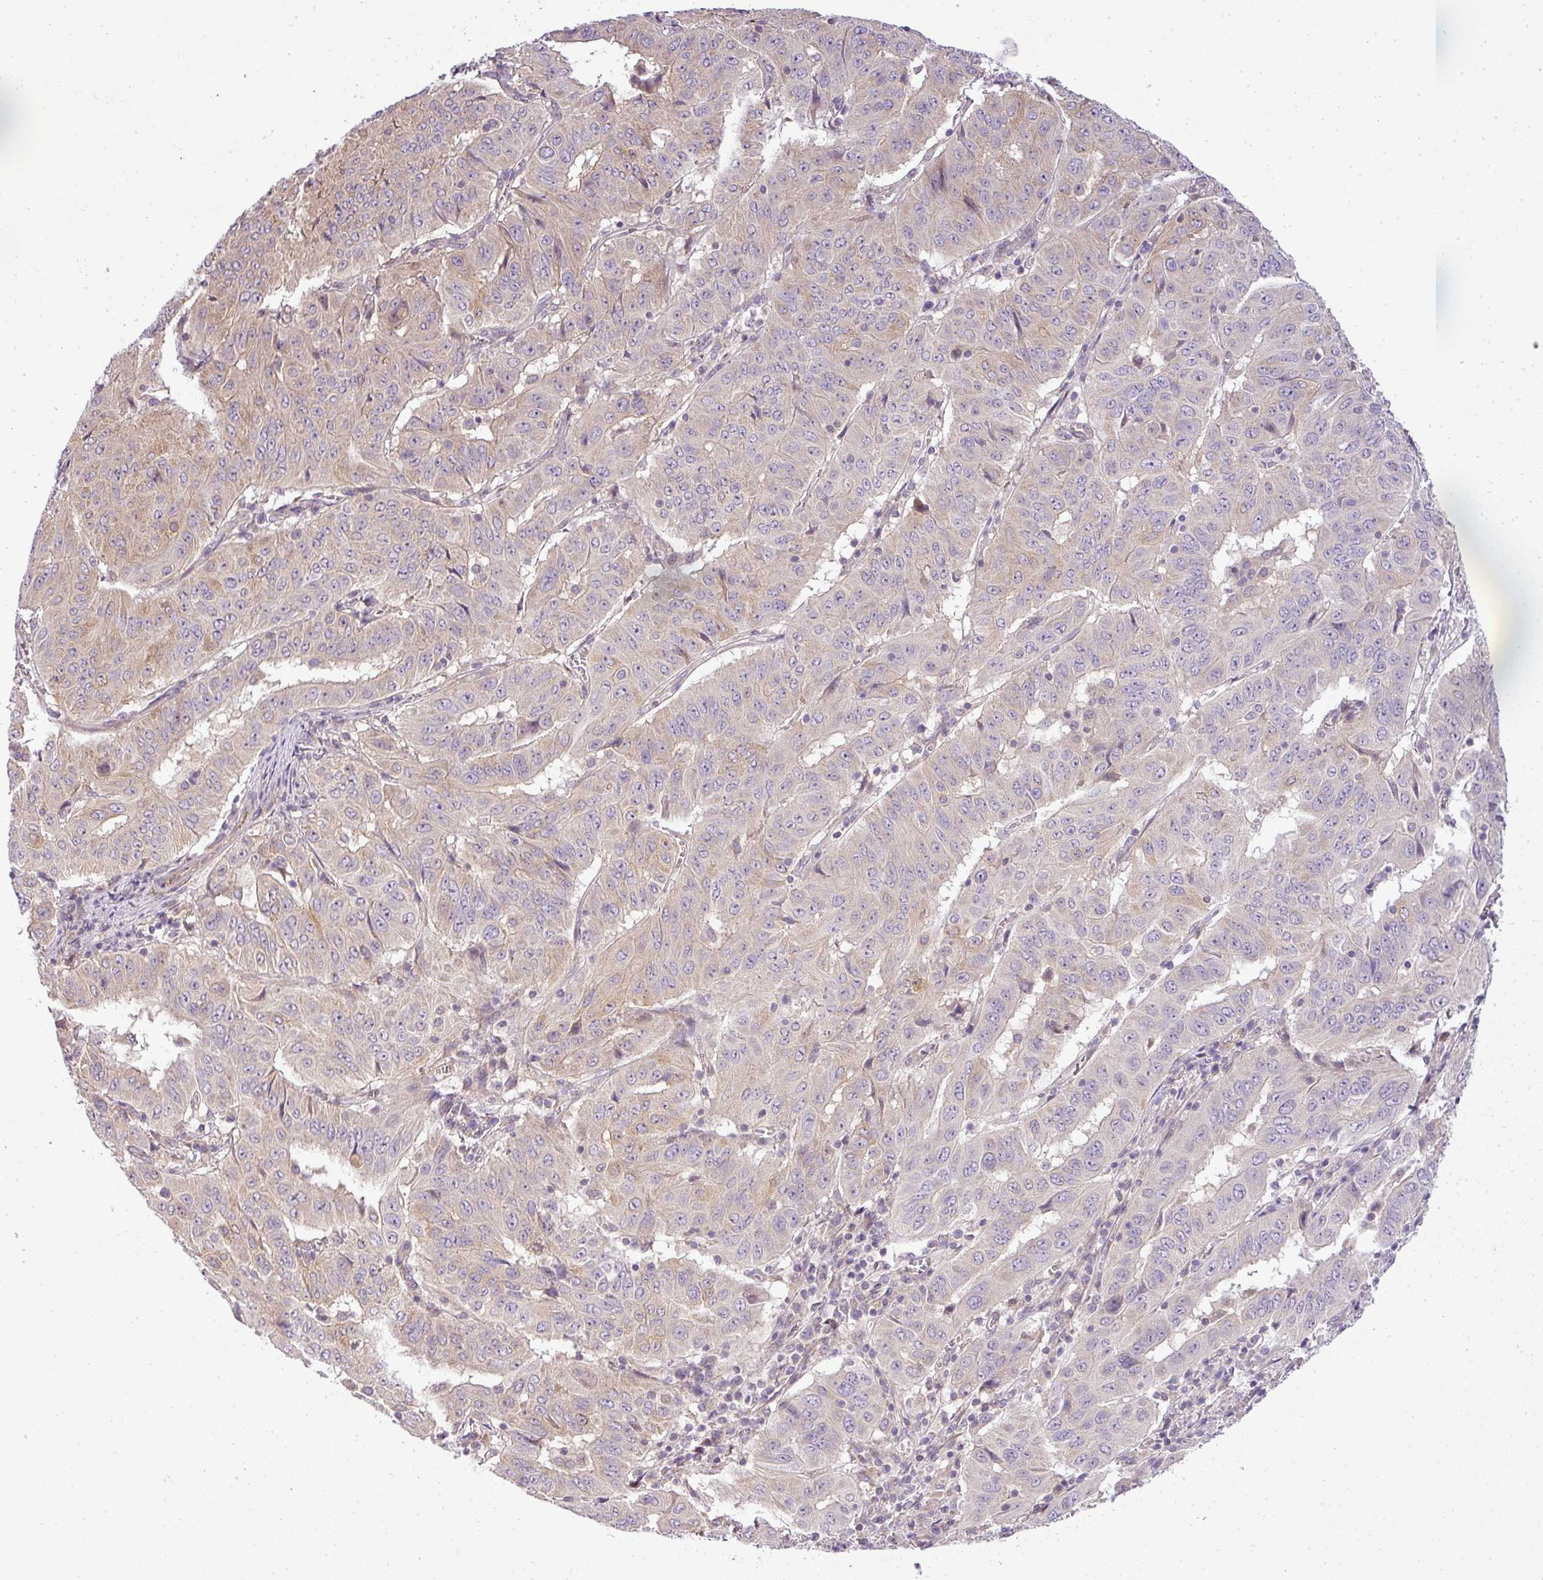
{"staining": {"intensity": "weak", "quantity": "<25%", "location": "cytoplasmic/membranous"}, "tissue": "pancreatic cancer", "cell_type": "Tumor cells", "image_type": "cancer", "snomed": [{"axis": "morphology", "description": "Adenocarcinoma, NOS"}, {"axis": "topography", "description": "Pancreas"}], "caption": "Histopathology image shows no significant protein staining in tumor cells of pancreatic cancer (adenocarcinoma).", "gene": "ZDHHC1", "patient": {"sex": "male", "age": 63}}